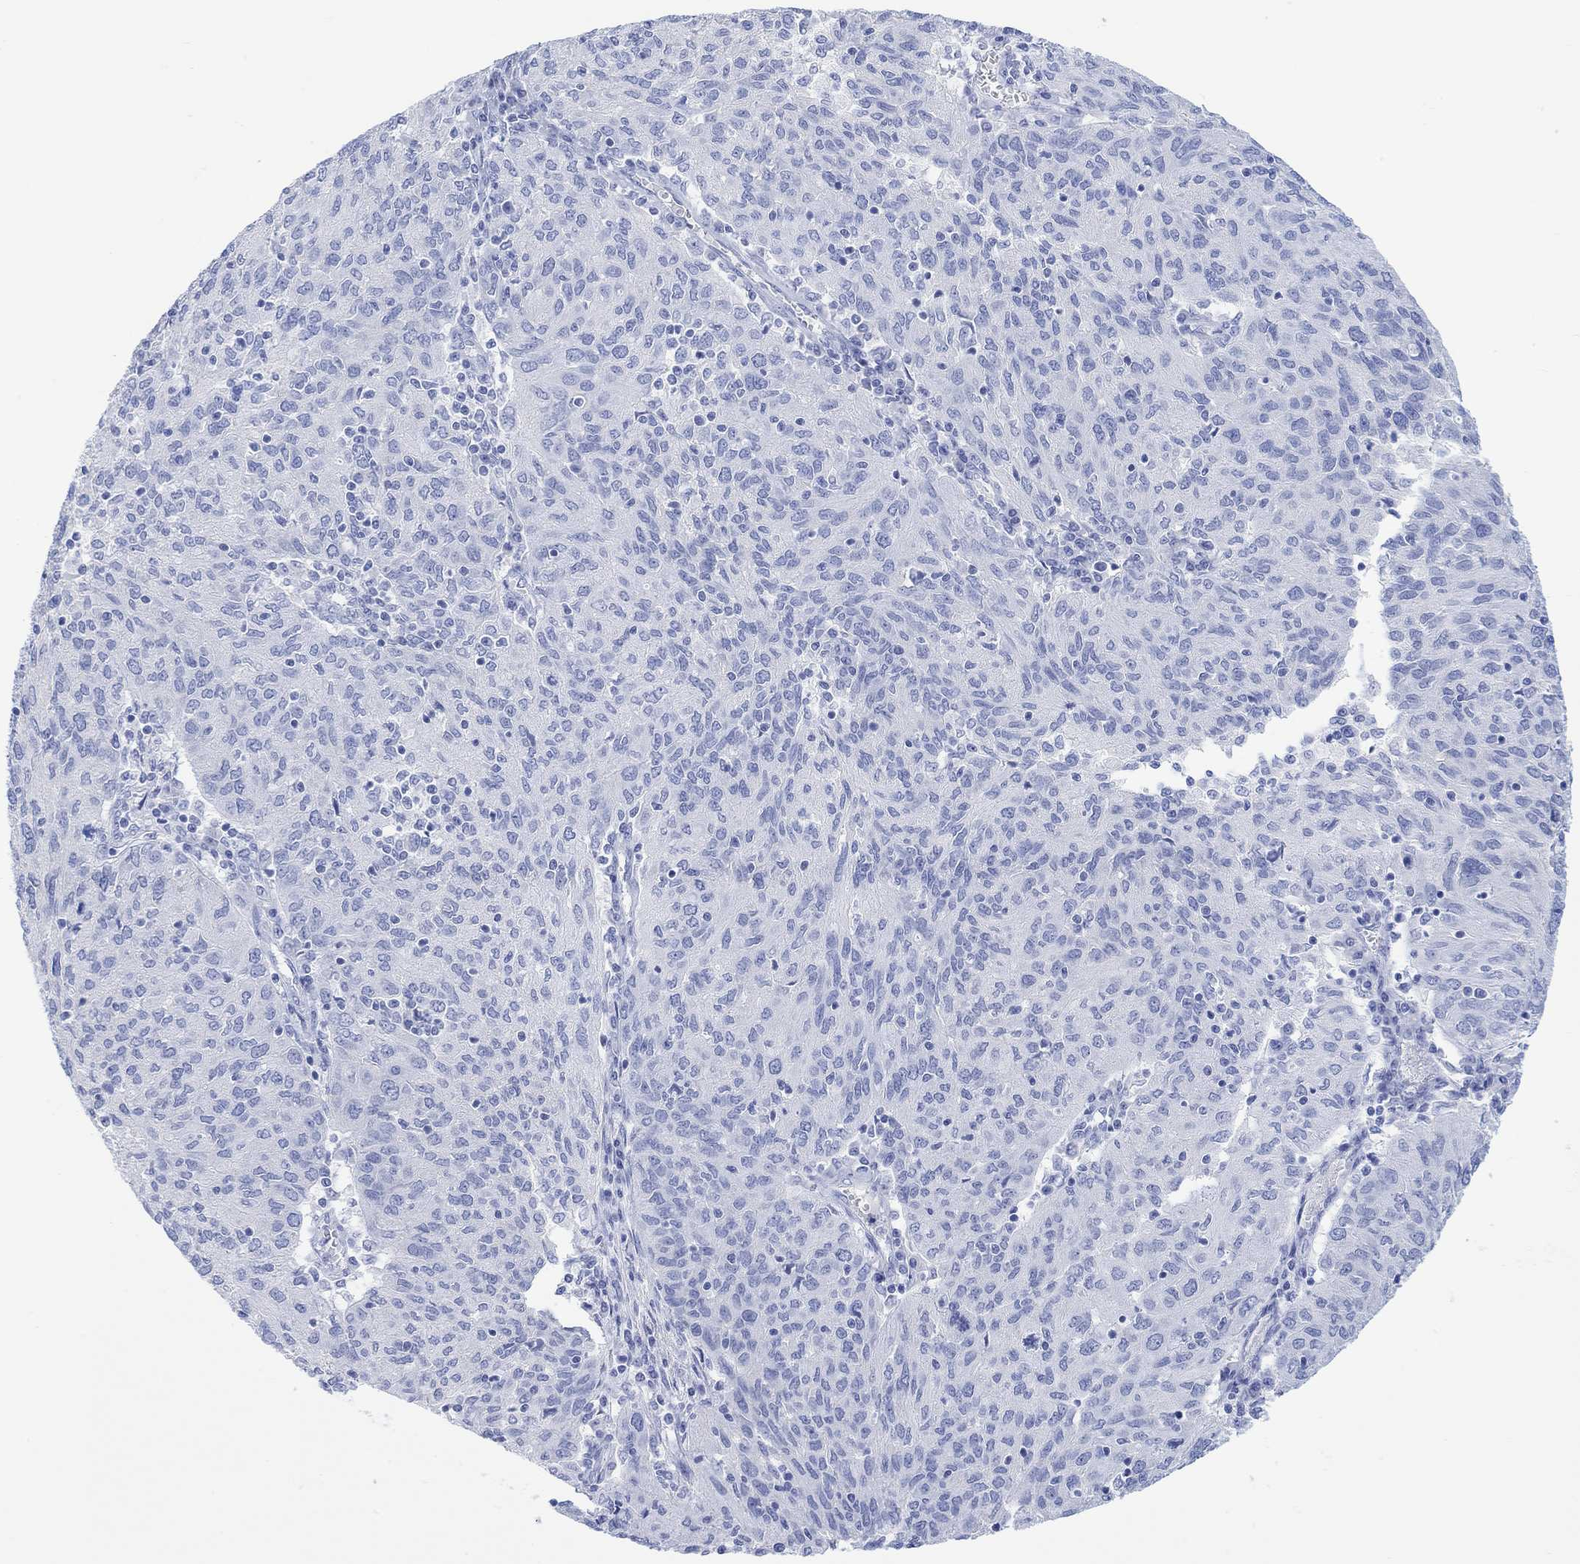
{"staining": {"intensity": "negative", "quantity": "none", "location": "none"}, "tissue": "ovarian cancer", "cell_type": "Tumor cells", "image_type": "cancer", "snomed": [{"axis": "morphology", "description": "Carcinoma, endometroid"}, {"axis": "topography", "description": "Ovary"}], "caption": "Ovarian cancer stained for a protein using IHC shows no expression tumor cells.", "gene": "CALCA", "patient": {"sex": "female", "age": 50}}